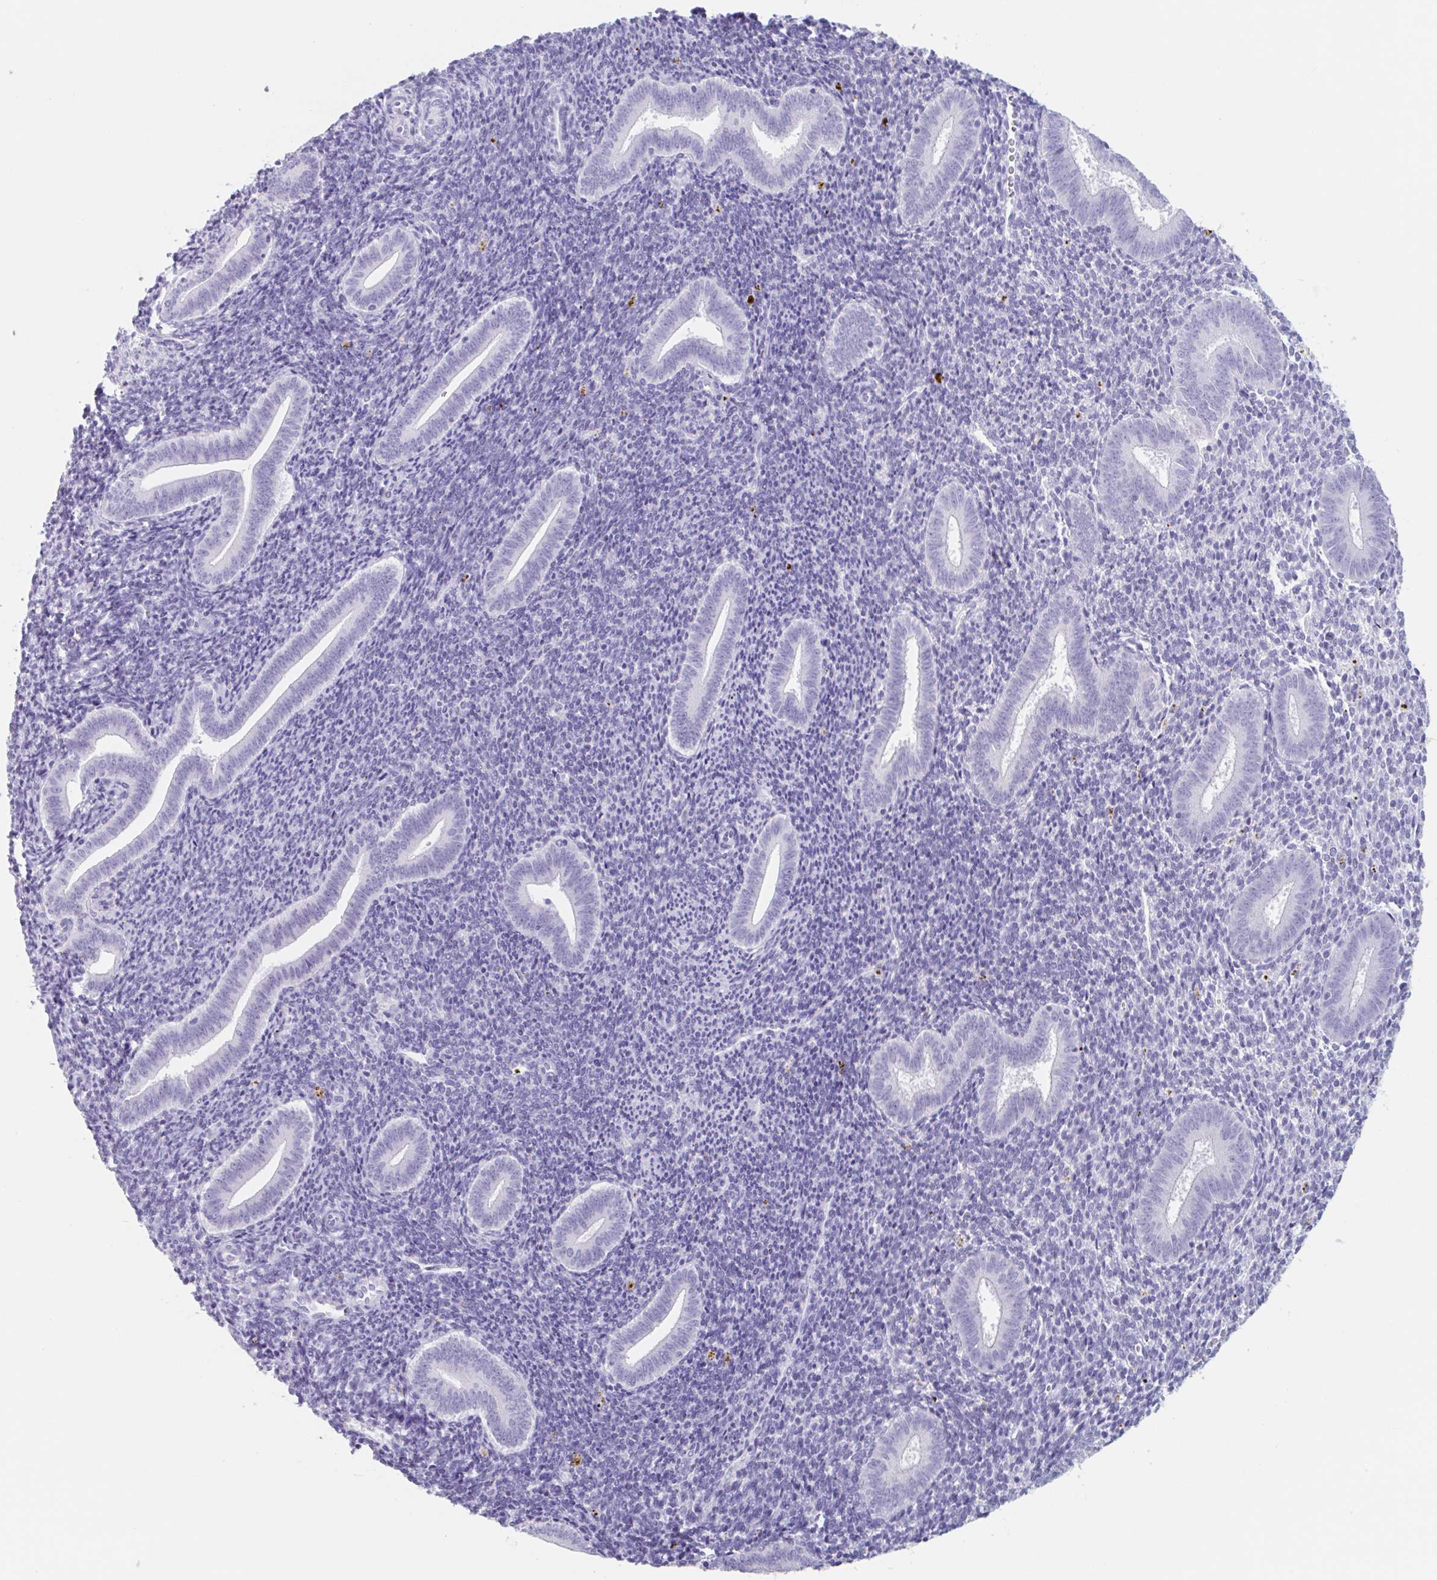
{"staining": {"intensity": "negative", "quantity": "none", "location": "none"}, "tissue": "endometrium", "cell_type": "Cells in endometrial stroma", "image_type": "normal", "snomed": [{"axis": "morphology", "description": "Normal tissue, NOS"}, {"axis": "topography", "description": "Endometrium"}], "caption": "This is an IHC histopathology image of normal endometrium. There is no expression in cells in endometrial stroma.", "gene": "EMC4", "patient": {"sex": "female", "age": 25}}